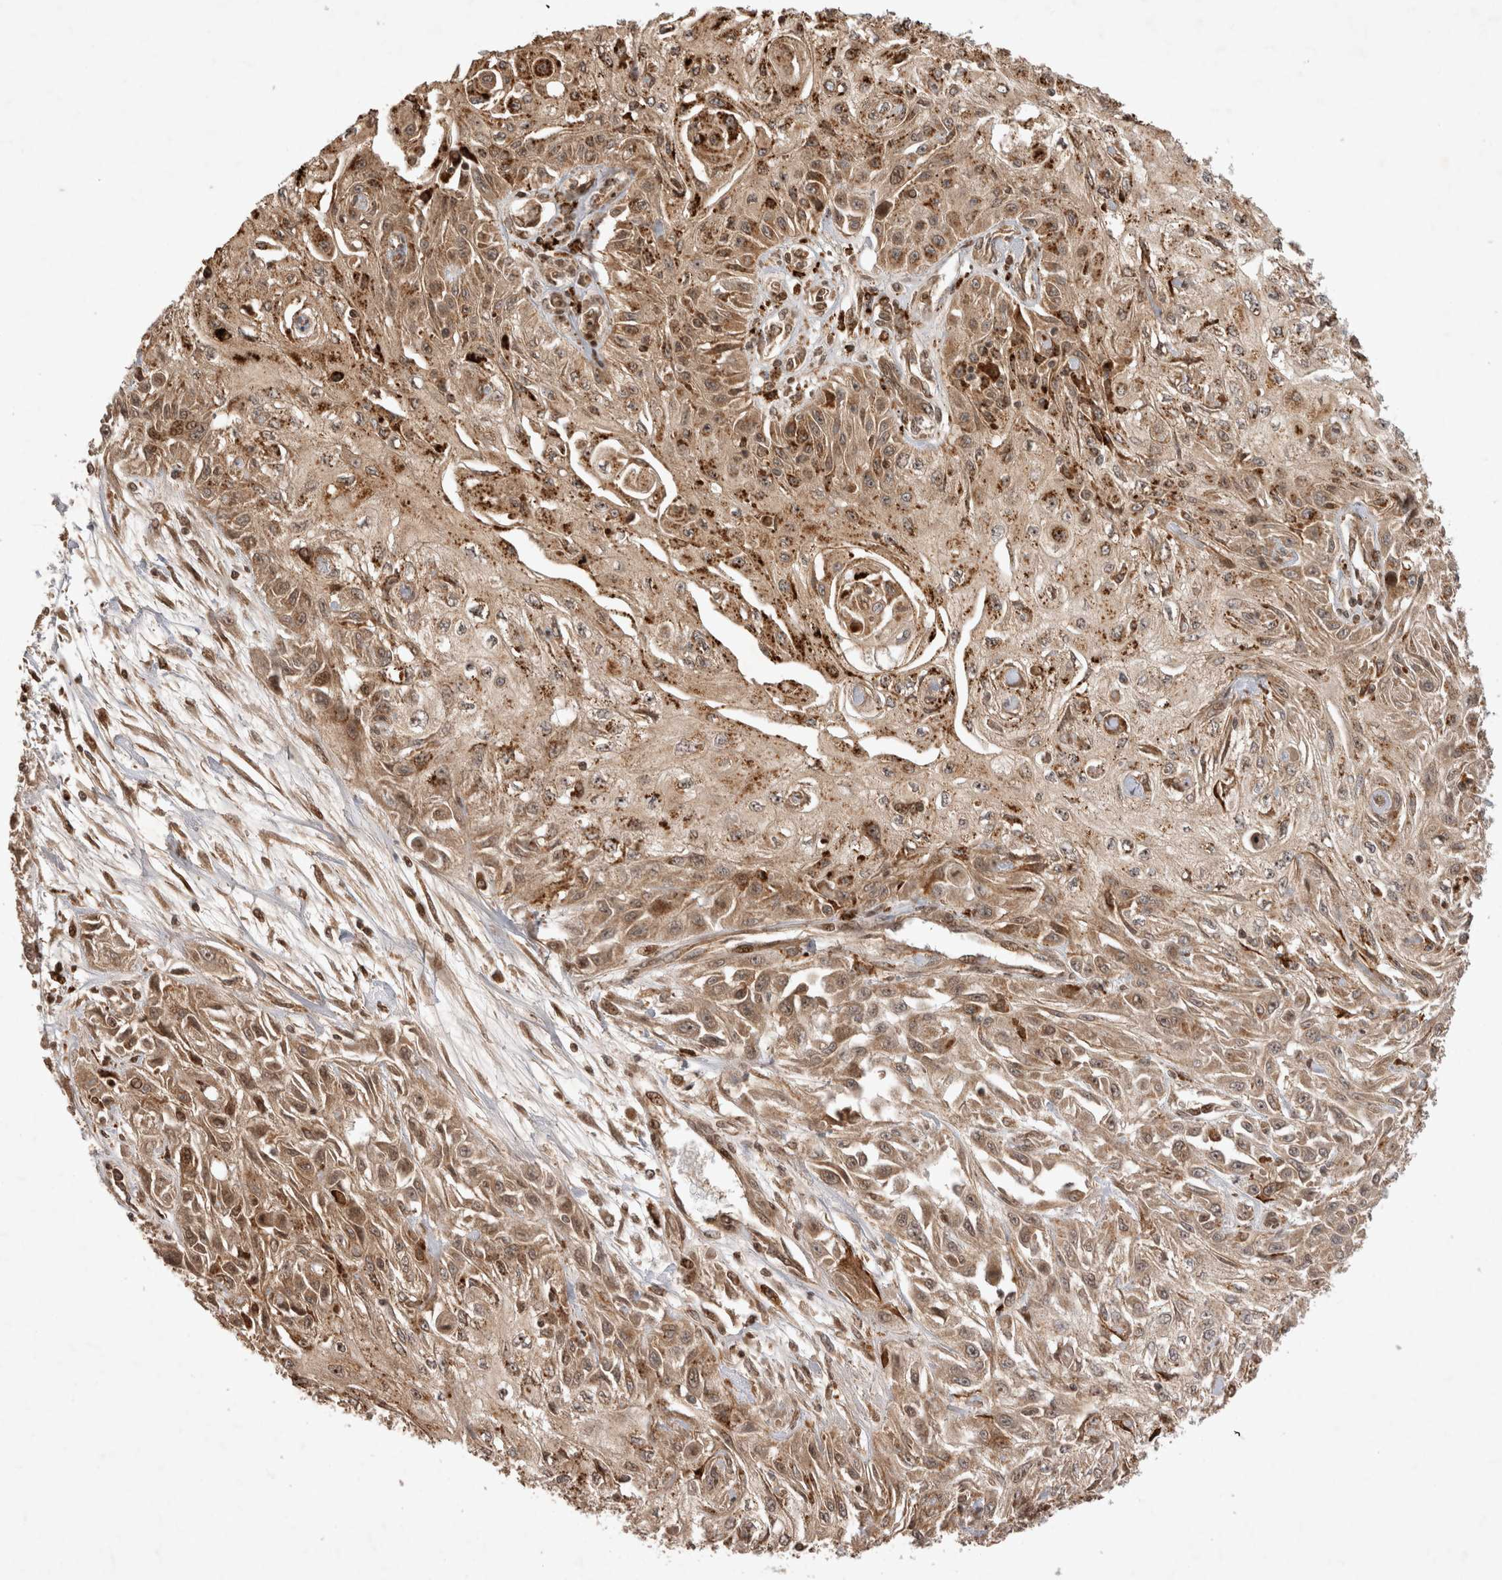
{"staining": {"intensity": "moderate", "quantity": ">75%", "location": "cytoplasmic/membranous"}, "tissue": "skin cancer", "cell_type": "Tumor cells", "image_type": "cancer", "snomed": [{"axis": "morphology", "description": "Squamous cell carcinoma, NOS"}, {"axis": "morphology", "description": "Squamous cell carcinoma, metastatic, NOS"}, {"axis": "topography", "description": "Skin"}, {"axis": "topography", "description": "Lymph node"}], "caption": "IHC of skin cancer displays medium levels of moderate cytoplasmic/membranous staining in approximately >75% of tumor cells.", "gene": "FAM221A", "patient": {"sex": "male", "age": 75}}